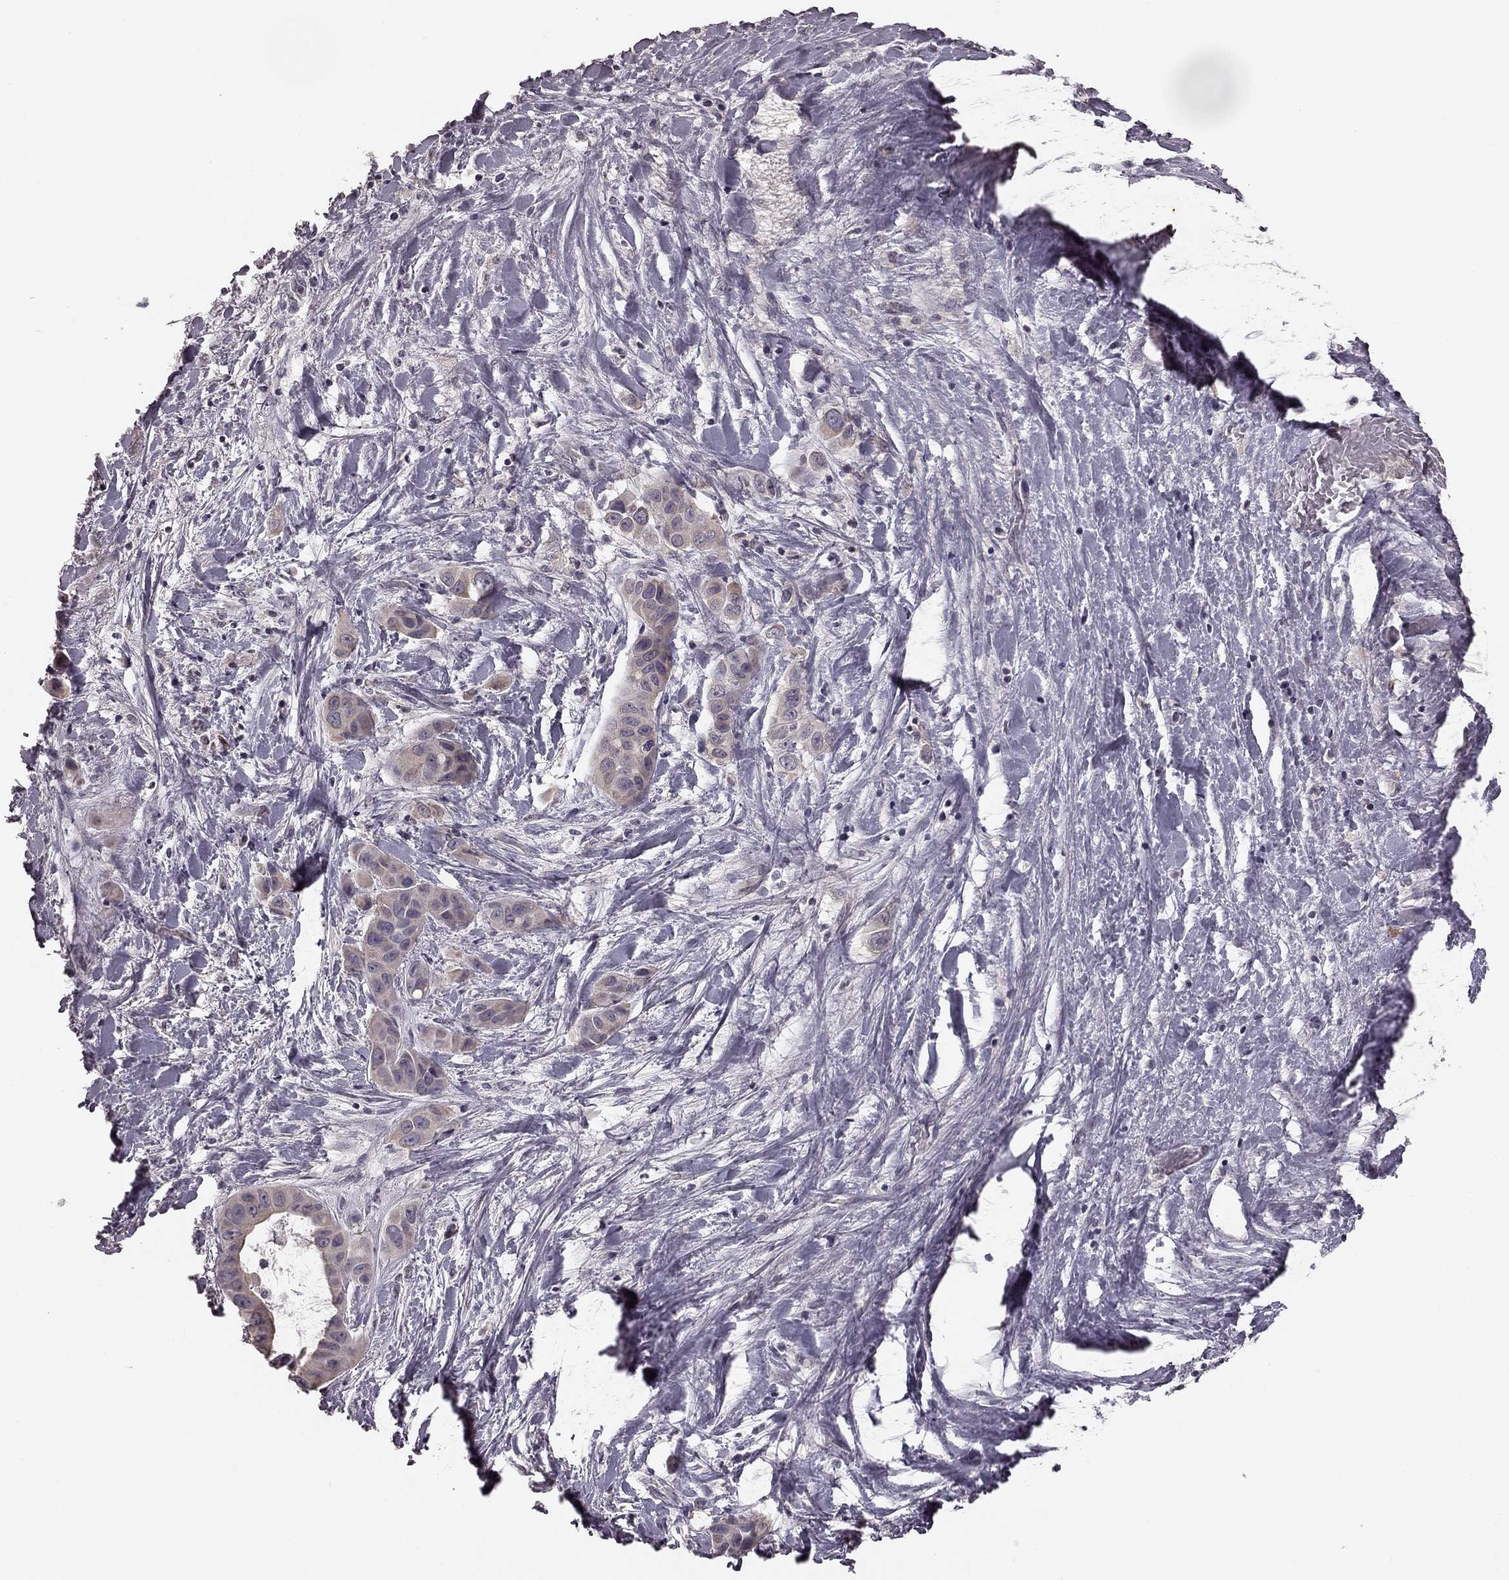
{"staining": {"intensity": "weak", "quantity": "25%-75%", "location": "cytoplasmic/membranous"}, "tissue": "liver cancer", "cell_type": "Tumor cells", "image_type": "cancer", "snomed": [{"axis": "morphology", "description": "Cholangiocarcinoma"}, {"axis": "topography", "description": "Liver"}], "caption": "High-magnification brightfield microscopy of liver cancer (cholangiocarcinoma) stained with DAB (3,3'-diaminobenzidine) (brown) and counterstained with hematoxylin (blue). tumor cells exhibit weak cytoplasmic/membranous expression is appreciated in approximately25%-75% of cells. The protein is shown in brown color, while the nuclei are stained blue.", "gene": "HCN4", "patient": {"sex": "female", "age": 52}}